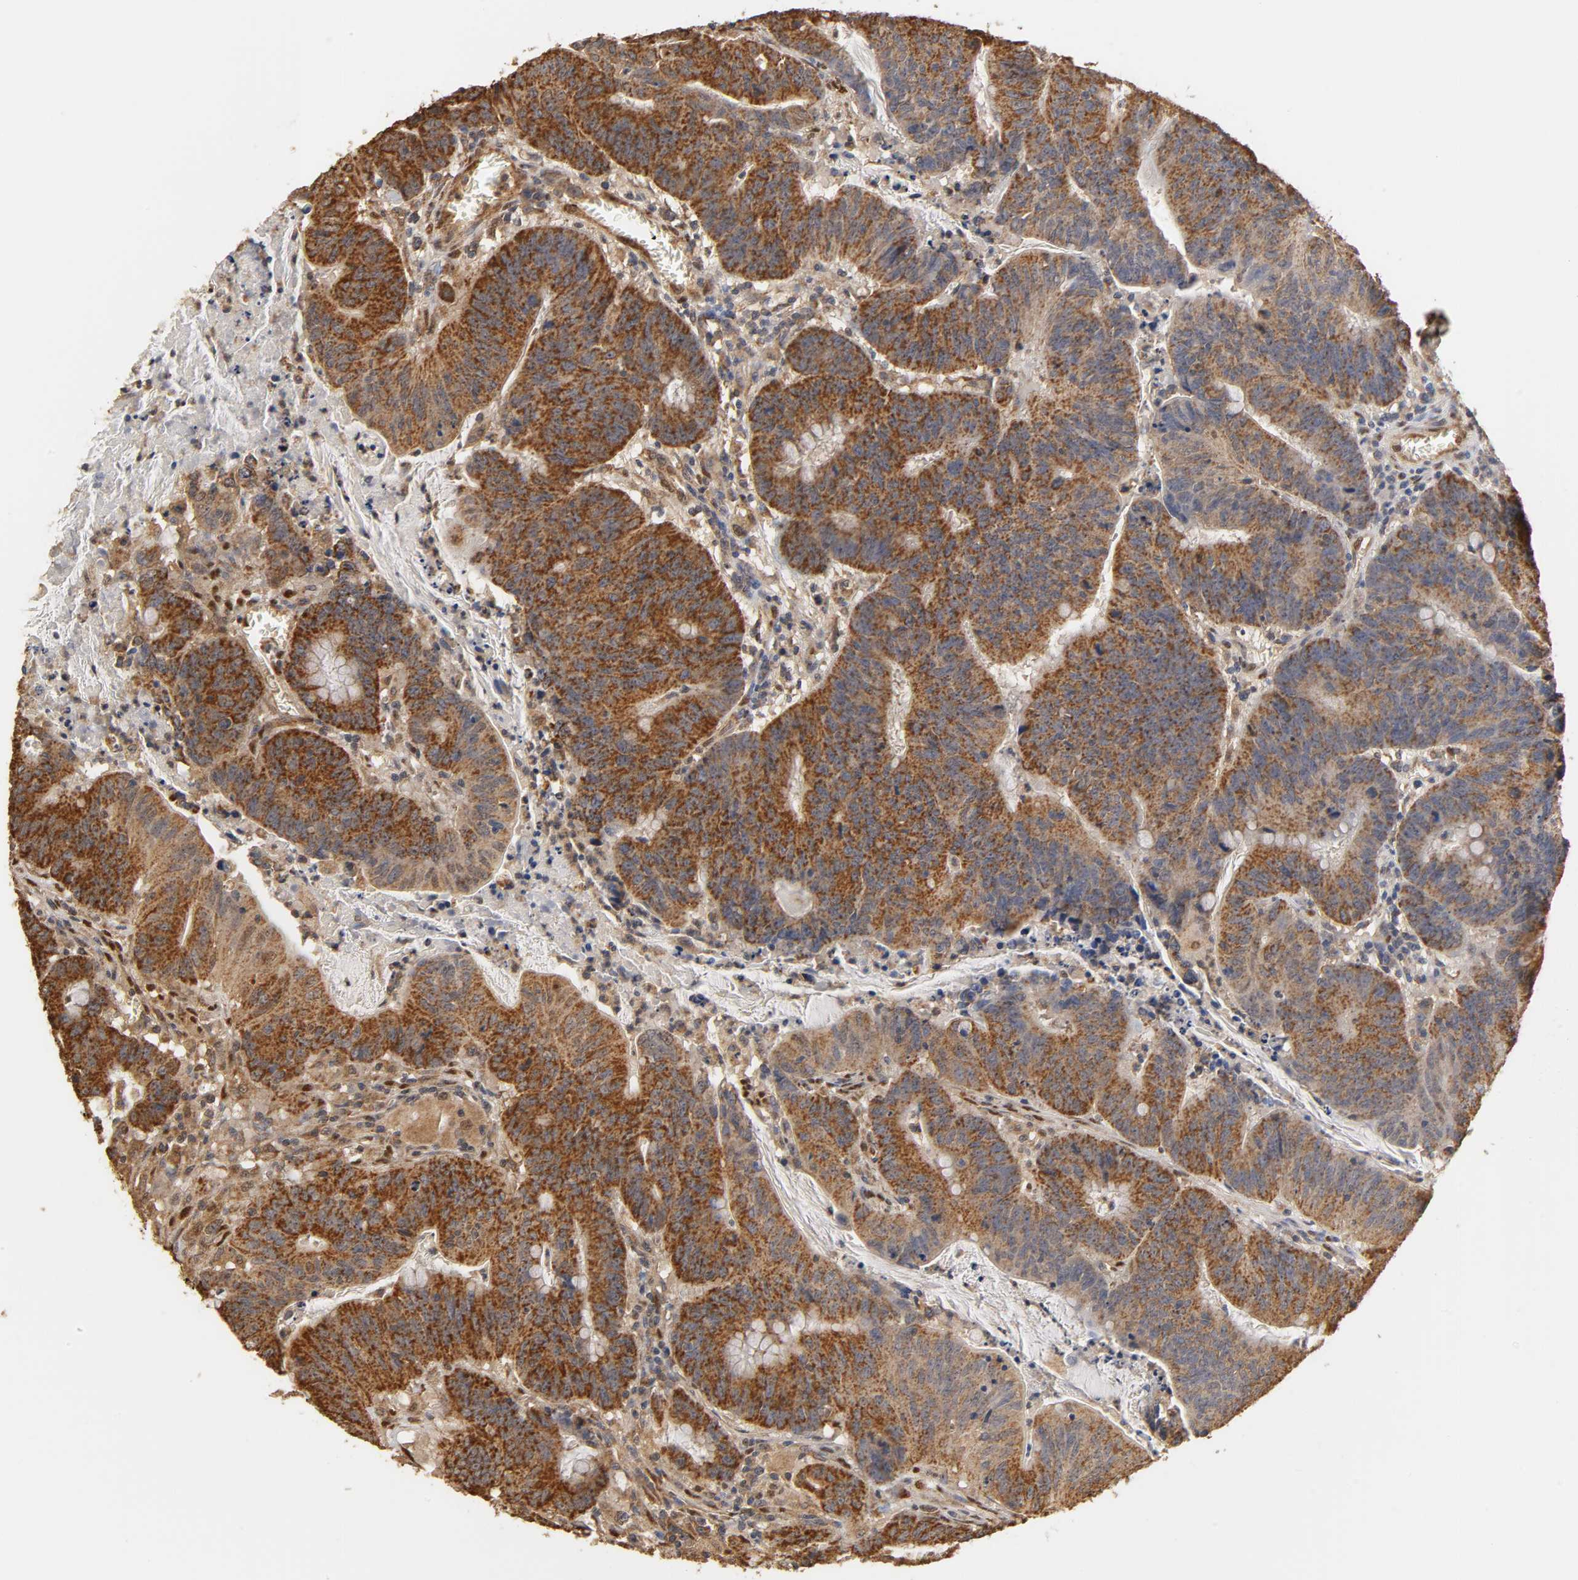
{"staining": {"intensity": "strong", "quantity": ">75%", "location": "cytoplasmic/membranous"}, "tissue": "colorectal cancer", "cell_type": "Tumor cells", "image_type": "cancer", "snomed": [{"axis": "morphology", "description": "Adenocarcinoma, NOS"}, {"axis": "topography", "description": "Colon"}], "caption": "Immunohistochemical staining of adenocarcinoma (colorectal) displays strong cytoplasmic/membranous protein positivity in about >75% of tumor cells.", "gene": "PKN1", "patient": {"sex": "male", "age": 45}}